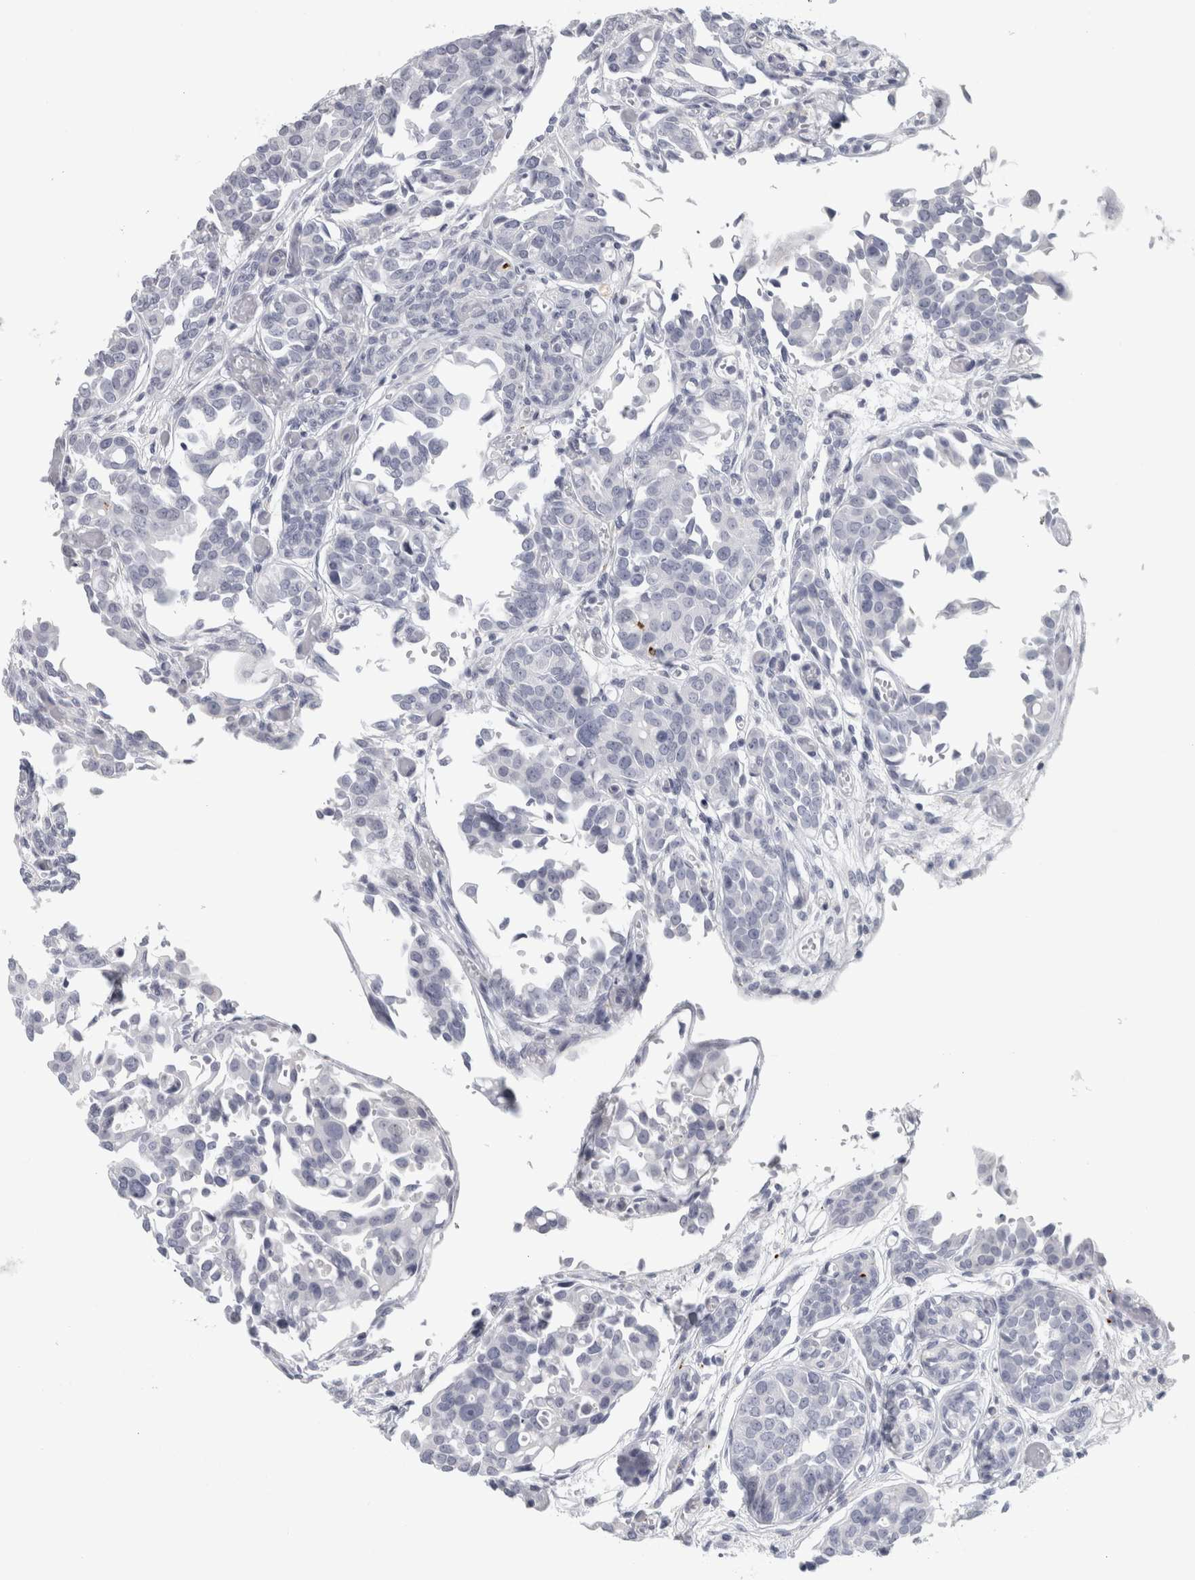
{"staining": {"intensity": "negative", "quantity": "none", "location": "none"}, "tissue": "urothelial cancer", "cell_type": "Tumor cells", "image_type": "cancer", "snomed": [{"axis": "morphology", "description": "Urothelial carcinoma, High grade"}, {"axis": "topography", "description": "Urinary bladder"}], "caption": "This is an IHC histopathology image of urothelial cancer. There is no expression in tumor cells.", "gene": "CPE", "patient": {"sex": "male", "age": 78}}